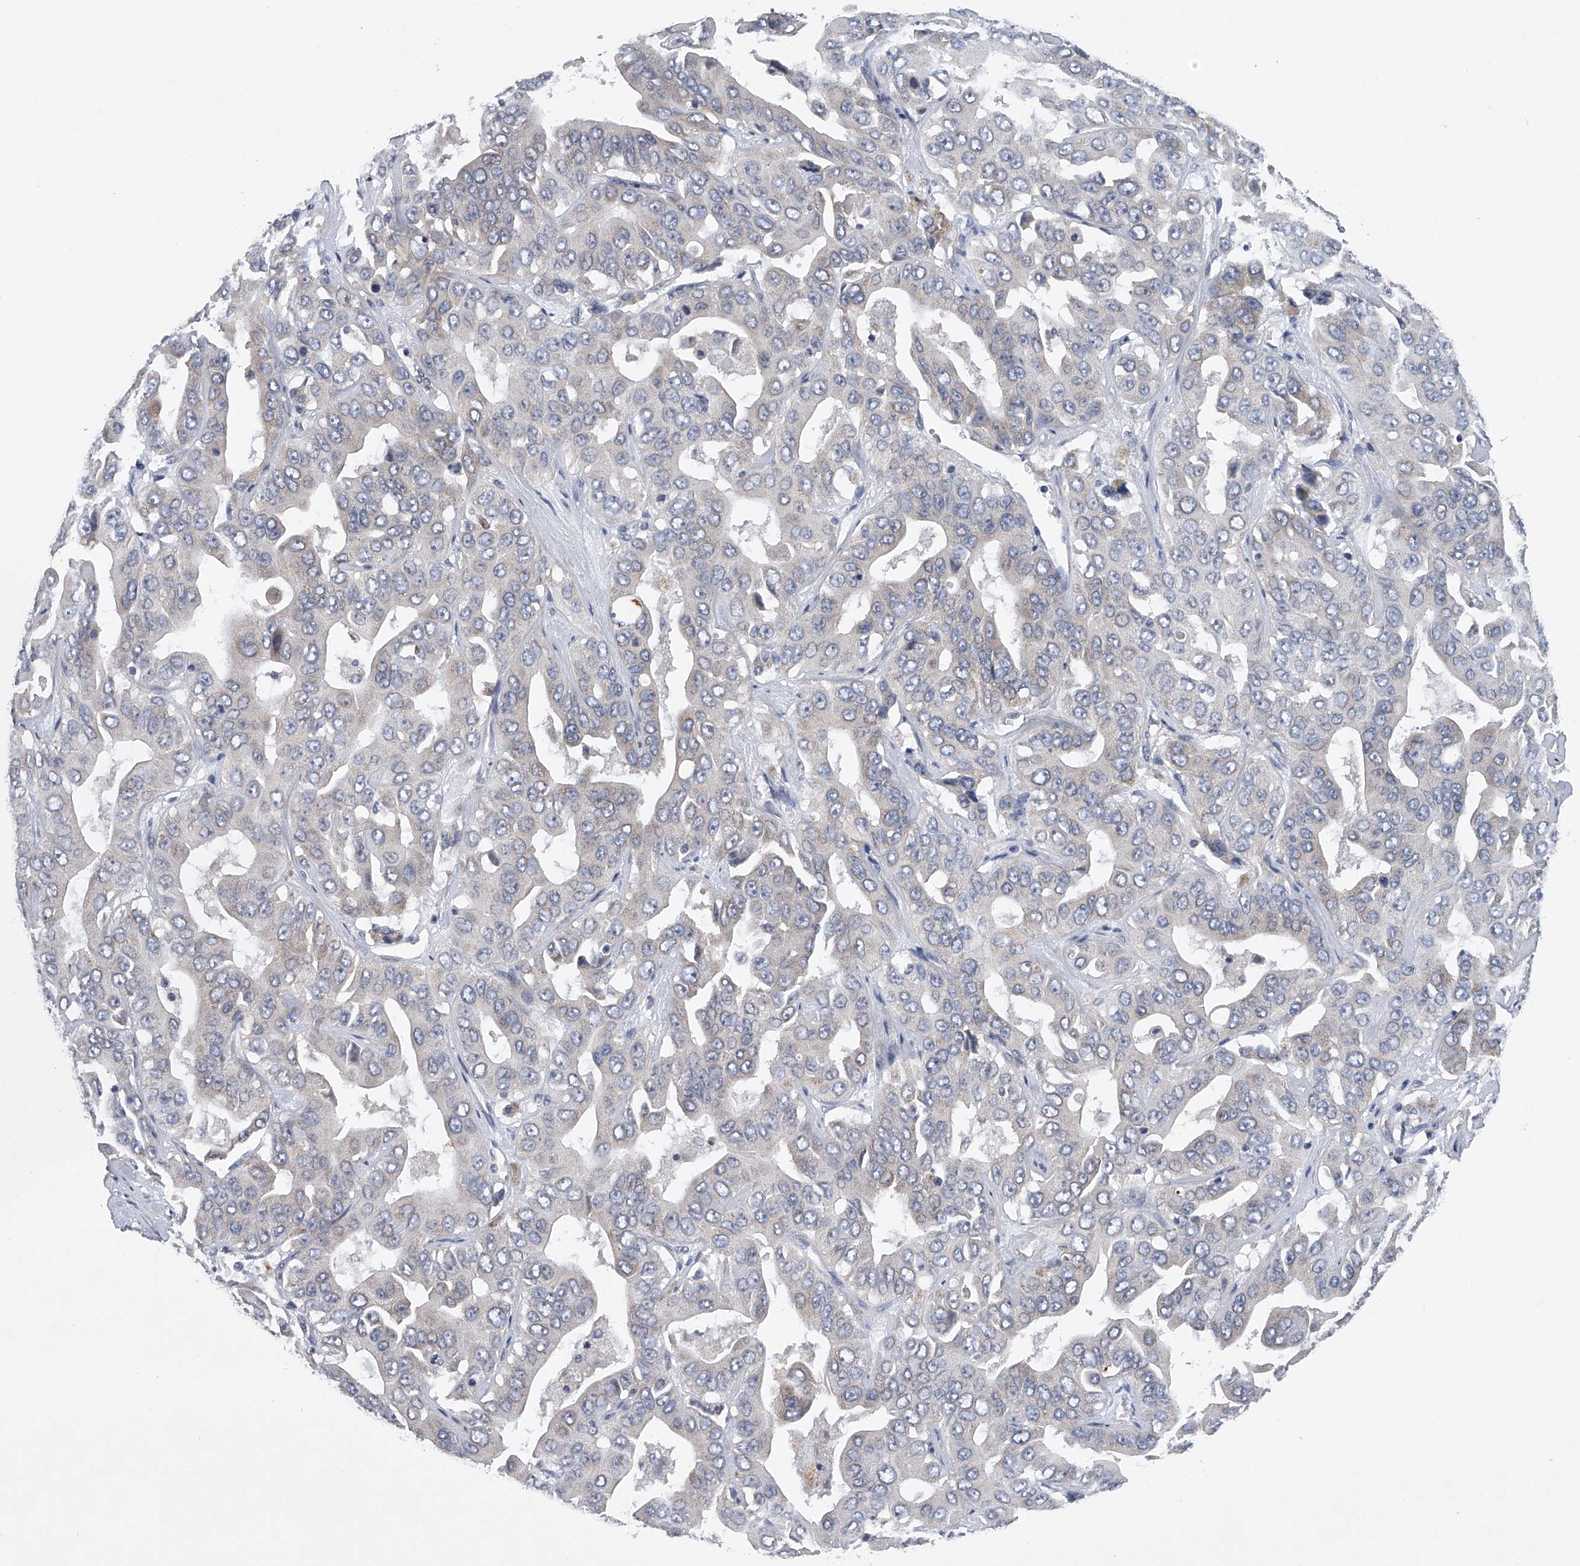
{"staining": {"intensity": "weak", "quantity": "<25%", "location": "cytoplasmic/membranous"}, "tissue": "liver cancer", "cell_type": "Tumor cells", "image_type": "cancer", "snomed": [{"axis": "morphology", "description": "Cholangiocarcinoma"}, {"axis": "topography", "description": "Liver"}], "caption": "Immunohistochemistry (IHC) histopathology image of neoplastic tissue: human cholangiocarcinoma (liver) stained with DAB (3,3'-diaminobenzidine) demonstrates no significant protein staining in tumor cells.", "gene": "RNF5", "patient": {"sex": "female", "age": 52}}